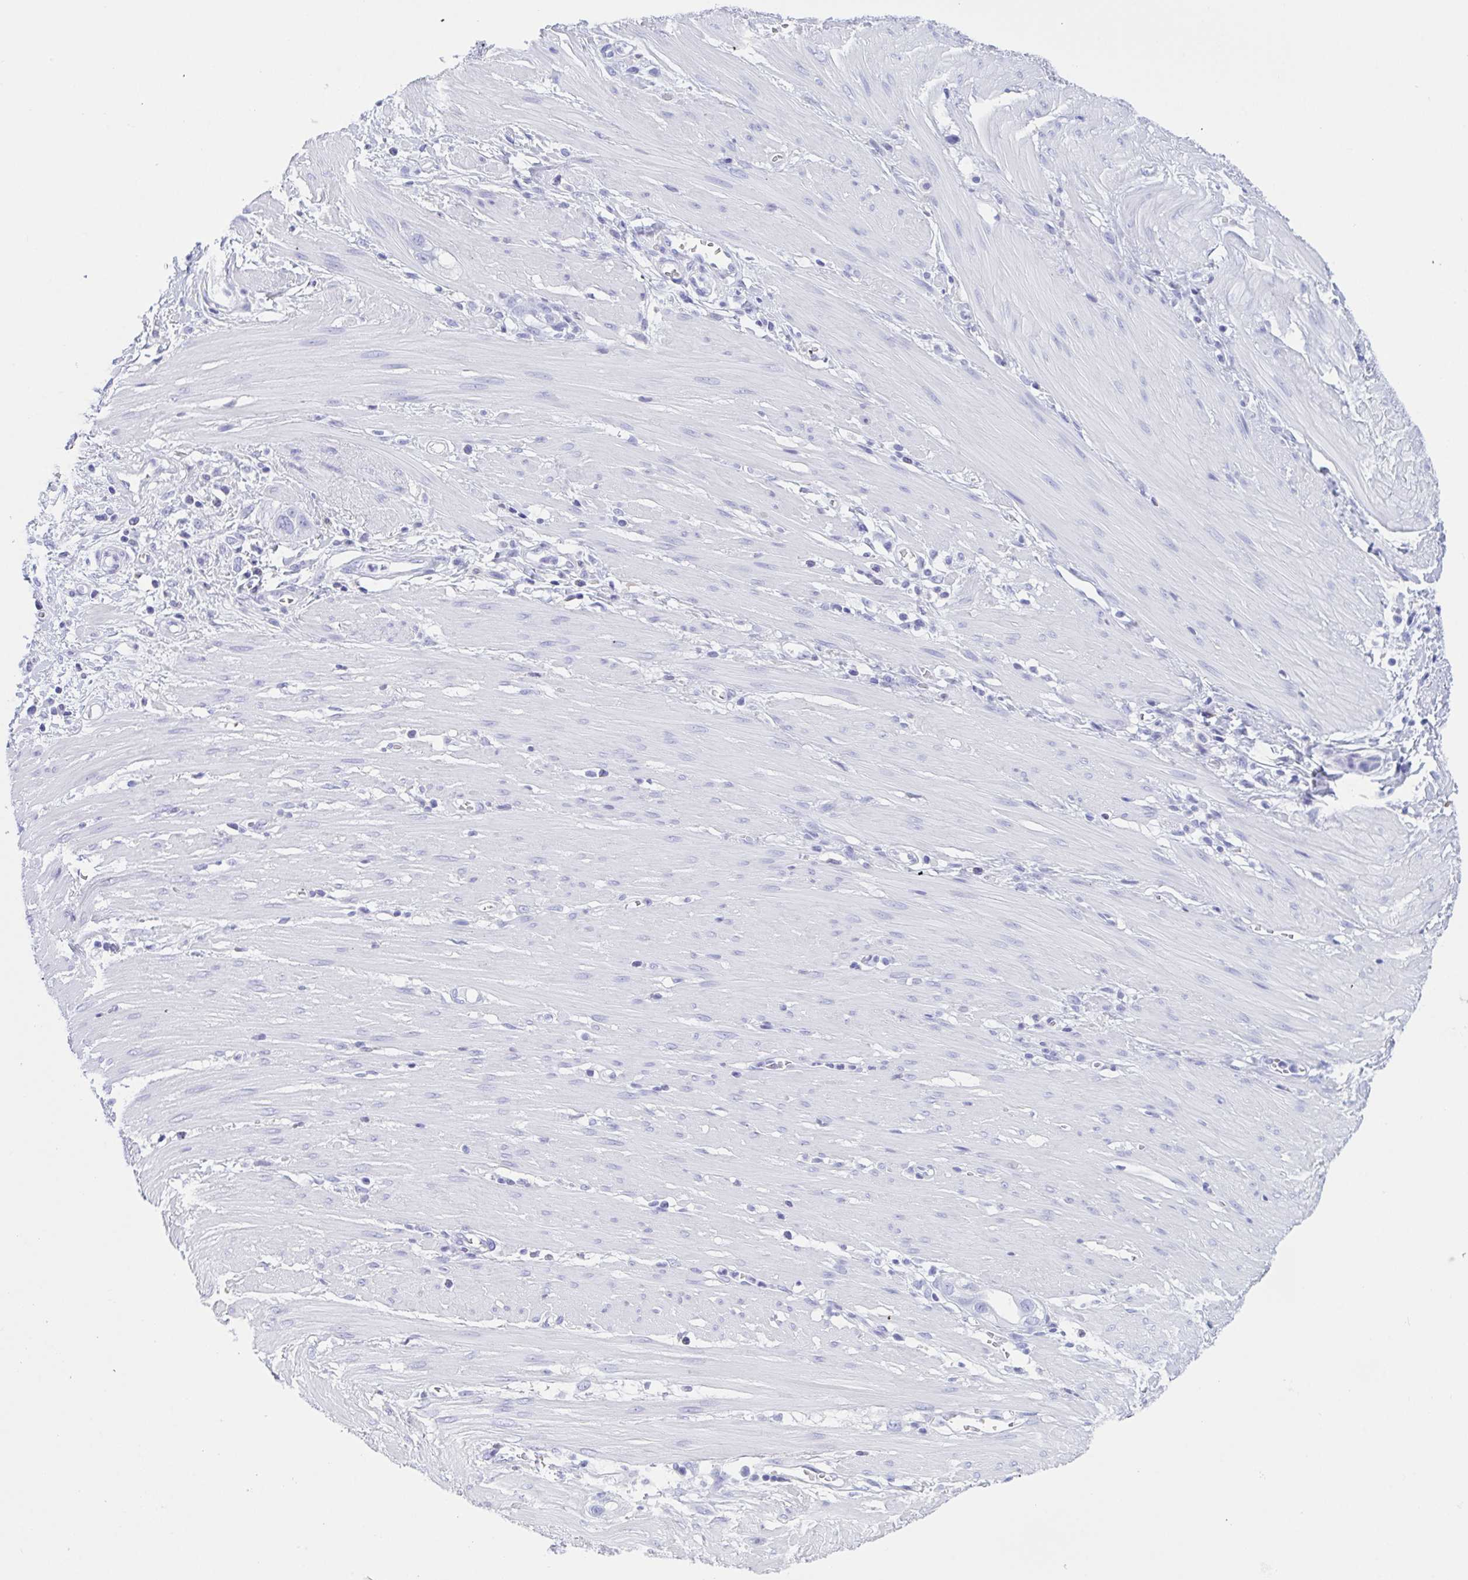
{"staining": {"intensity": "negative", "quantity": "none", "location": "none"}, "tissue": "stomach cancer", "cell_type": "Tumor cells", "image_type": "cancer", "snomed": [{"axis": "morphology", "description": "Adenocarcinoma, NOS"}, {"axis": "topography", "description": "Stomach"}, {"axis": "topography", "description": "Stomach, lower"}], "caption": "Tumor cells are negative for brown protein staining in stomach cancer (adenocarcinoma).", "gene": "ZNF850", "patient": {"sex": "female", "age": 48}}